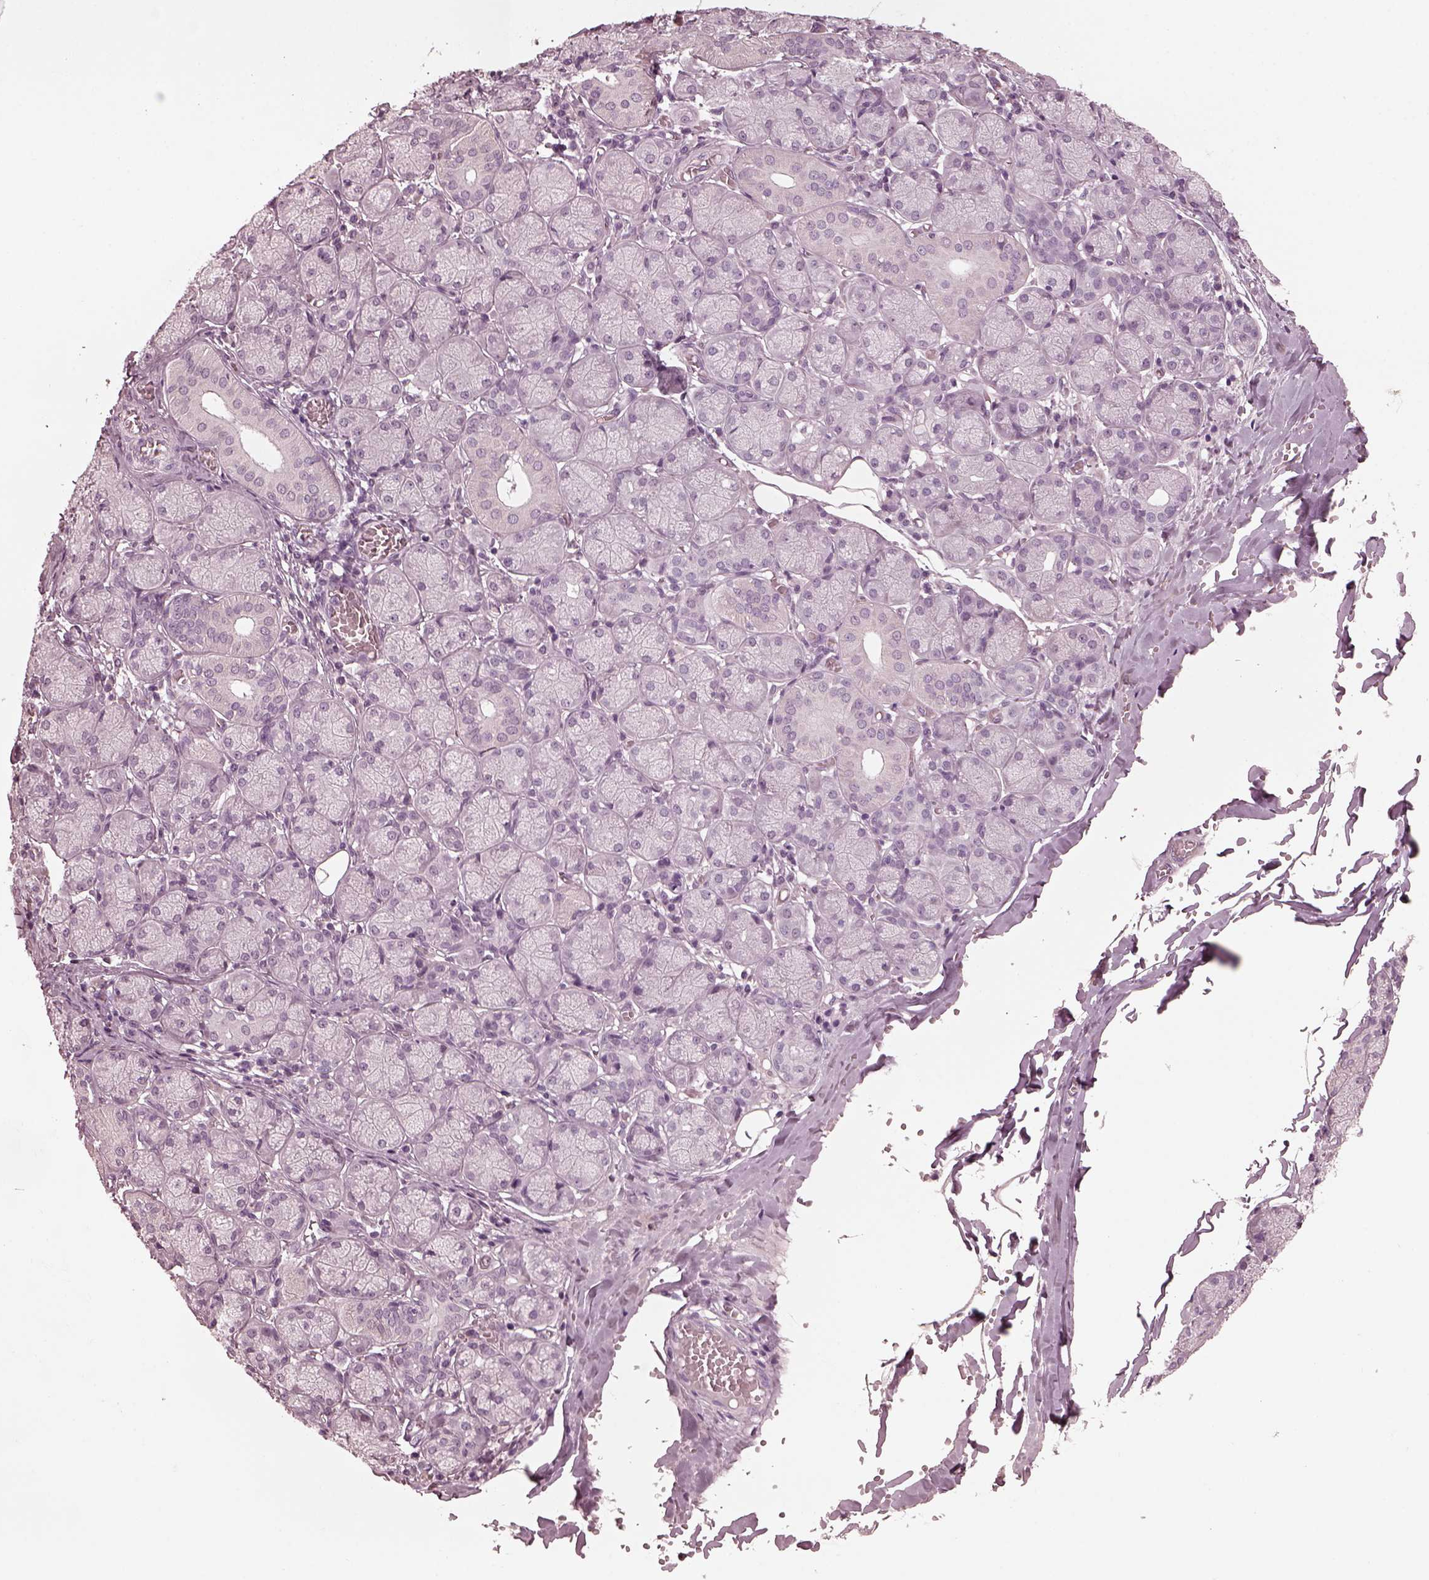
{"staining": {"intensity": "negative", "quantity": "none", "location": "none"}, "tissue": "salivary gland", "cell_type": "Glandular cells", "image_type": "normal", "snomed": [{"axis": "morphology", "description": "Normal tissue, NOS"}, {"axis": "topography", "description": "Salivary gland"}, {"axis": "topography", "description": "Peripheral nerve tissue"}], "caption": "Immunohistochemistry micrograph of normal salivary gland stained for a protein (brown), which displays no expression in glandular cells.", "gene": "CGA", "patient": {"sex": "female", "age": 24}}